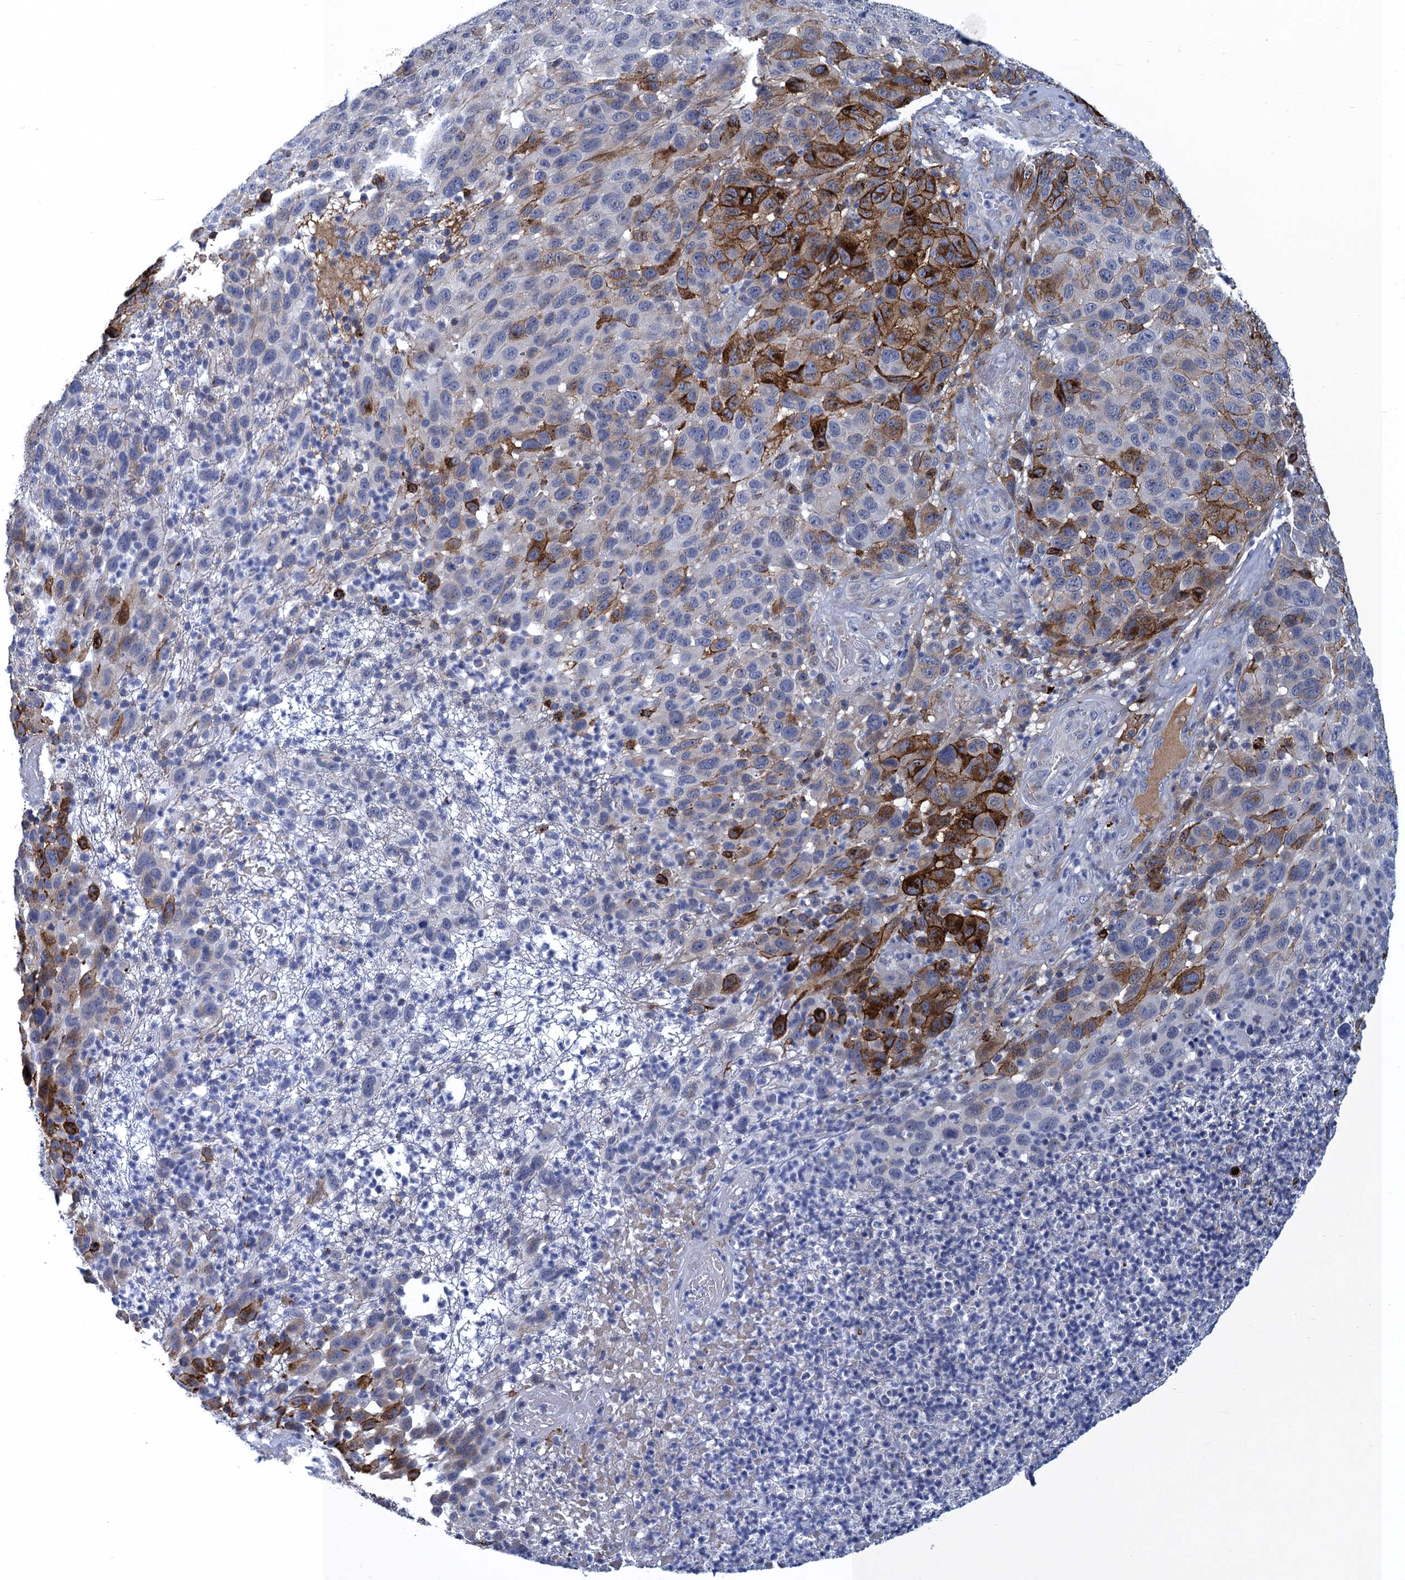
{"staining": {"intensity": "strong", "quantity": "<25%", "location": "cytoplasmic/membranous"}, "tissue": "melanoma", "cell_type": "Tumor cells", "image_type": "cancer", "snomed": [{"axis": "morphology", "description": "Malignant melanoma, NOS"}, {"axis": "topography", "description": "Skin"}], "caption": "Malignant melanoma stained with immunohistochemistry (IHC) shows strong cytoplasmic/membranous staining in about <25% of tumor cells.", "gene": "DNHD1", "patient": {"sex": "male", "age": 49}}